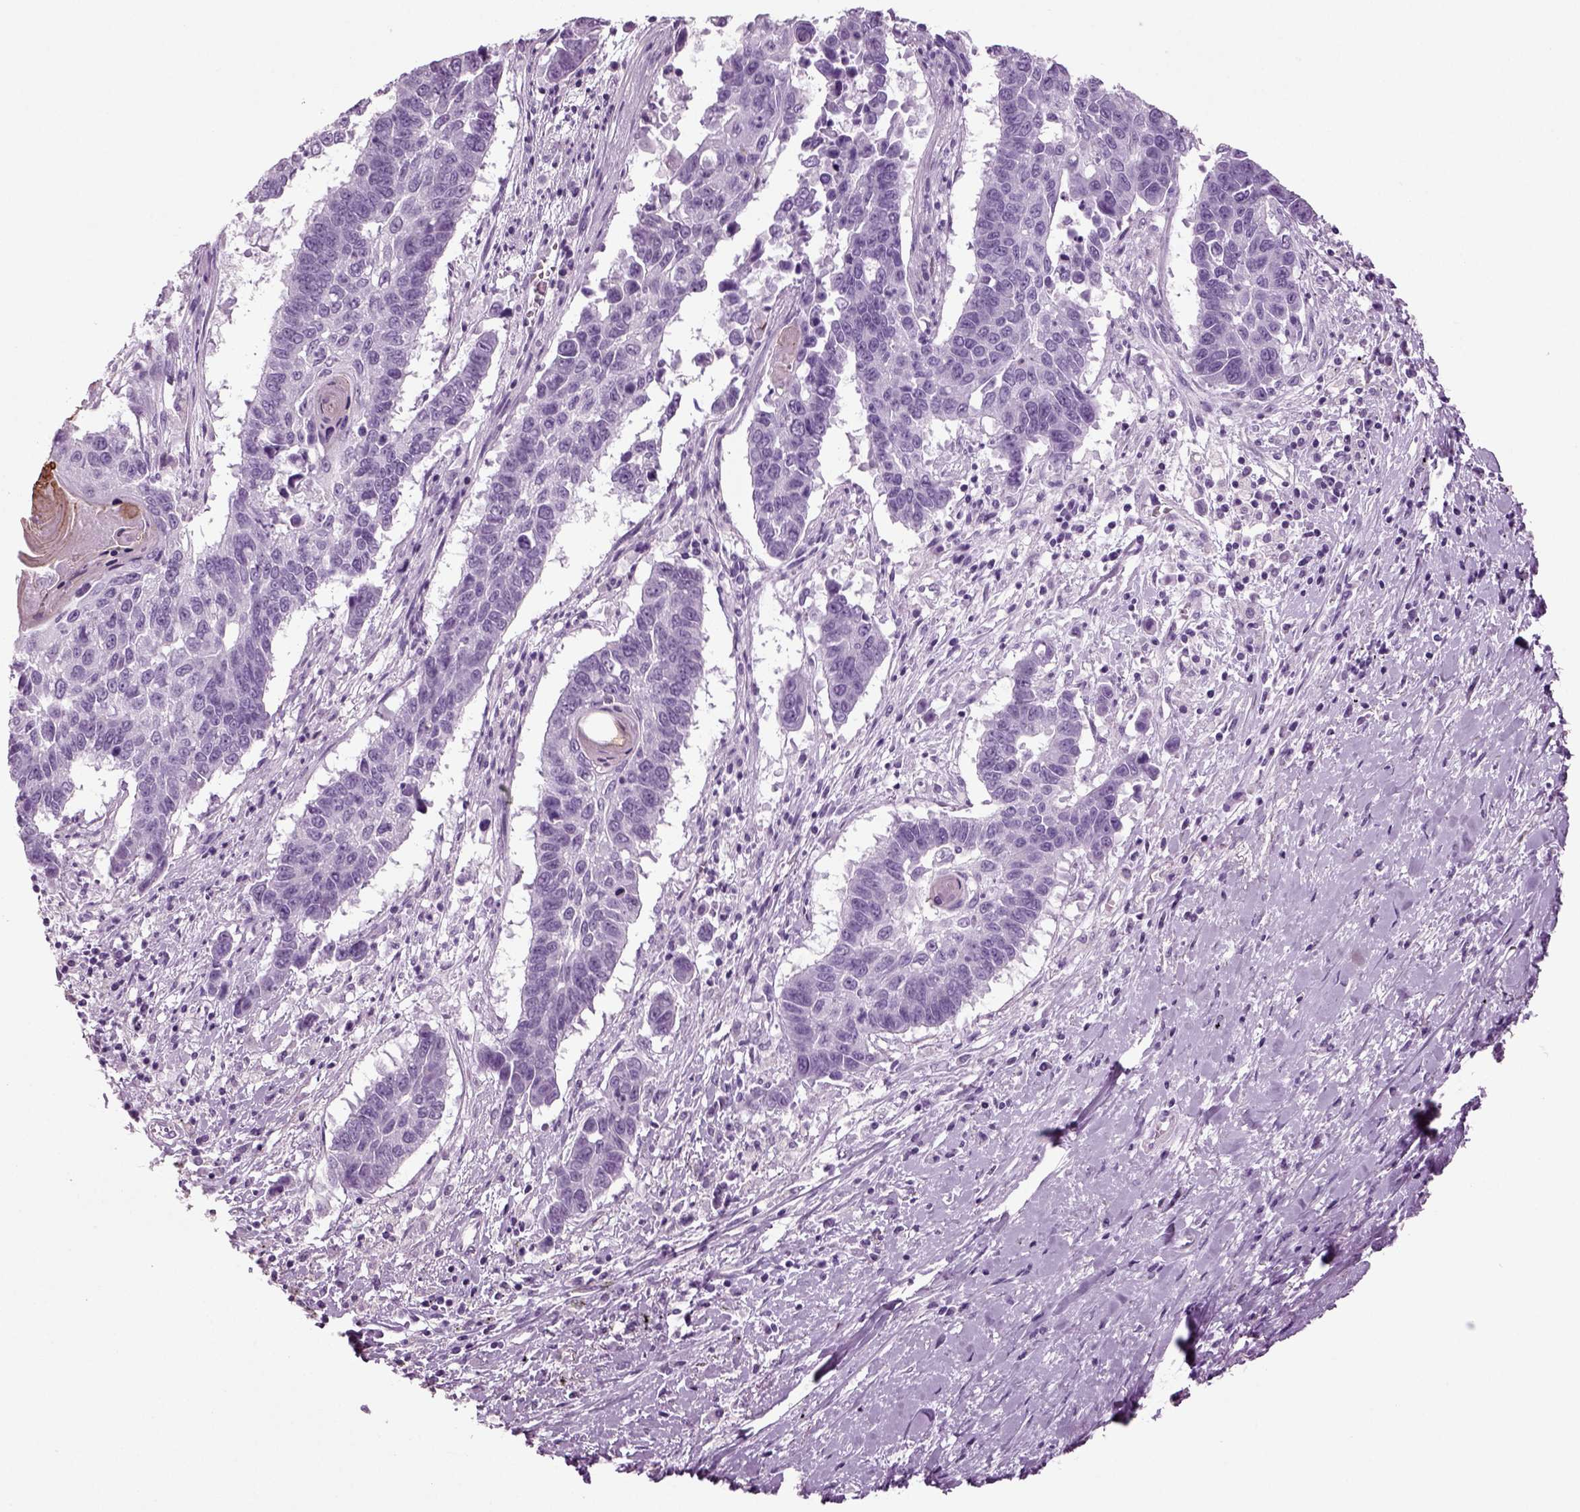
{"staining": {"intensity": "negative", "quantity": "none", "location": "none"}, "tissue": "lung cancer", "cell_type": "Tumor cells", "image_type": "cancer", "snomed": [{"axis": "morphology", "description": "Squamous cell carcinoma, NOS"}, {"axis": "topography", "description": "Lung"}], "caption": "An image of lung cancer stained for a protein exhibits no brown staining in tumor cells. Brightfield microscopy of IHC stained with DAB (3,3'-diaminobenzidine) (brown) and hematoxylin (blue), captured at high magnification.", "gene": "CRABP1", "patient": {"sex": "male", "age": 73}}